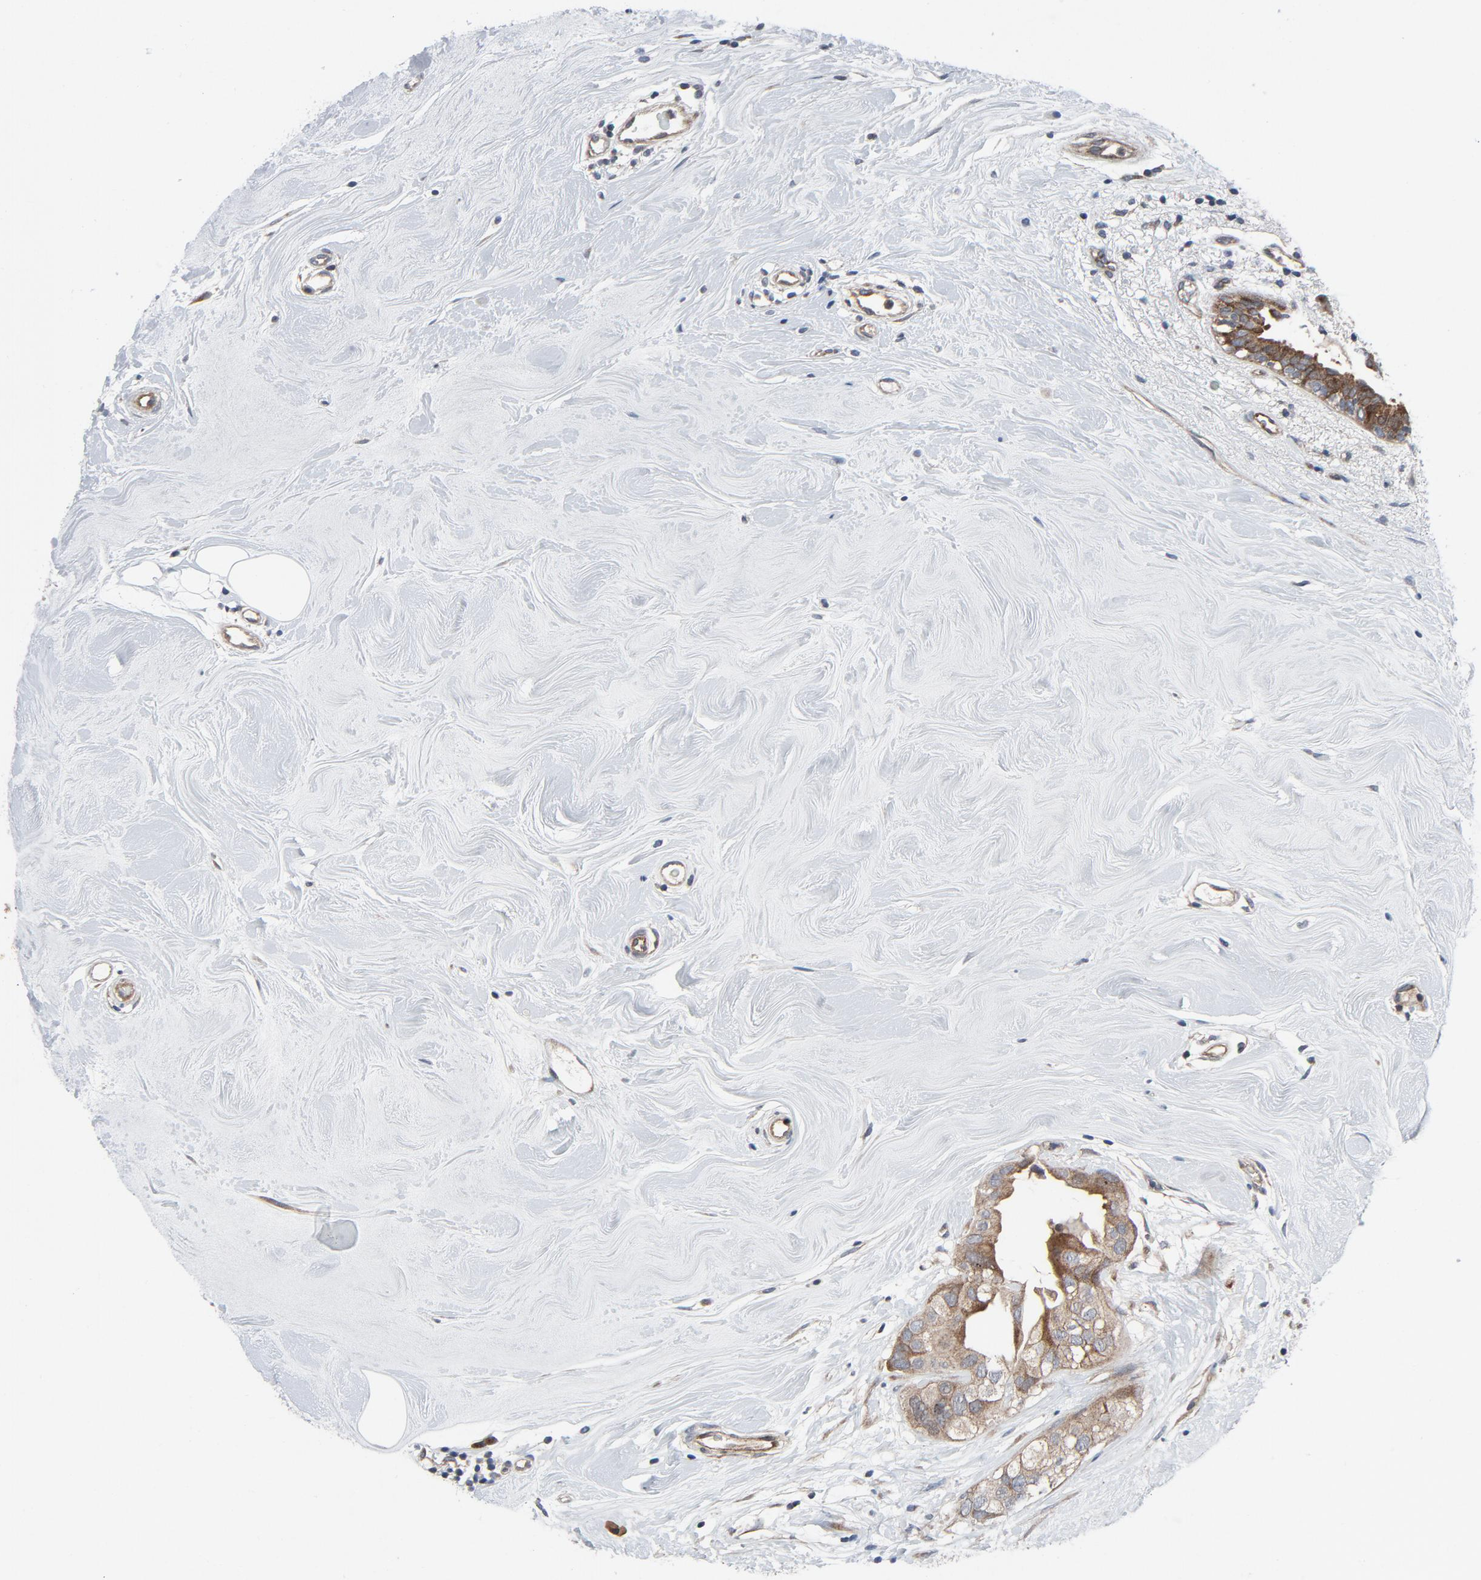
{"staining": {"intensity": "moderate", "quantity": ">75%", "location": "cytoplasmic/membranous"}, "tissue": "breast cancer", "cell_type": "Tumor cells", "image_type": "cancer", "snomed": [{"axis": "morphology", "description": "Duct carcinoma"}, {"axis": "topography", "description": "Breast"}], "caption": "The immunohistochemical stain shows moderate cytoplasmic/membranous positivity in tumor cells of breast cancer tissue. Immunohistochemistry (ihc) stains the protein in brown and the nuclei are stained blue.", "gene": "TSG101", "patient": {"sex": "female", "age": 40}}